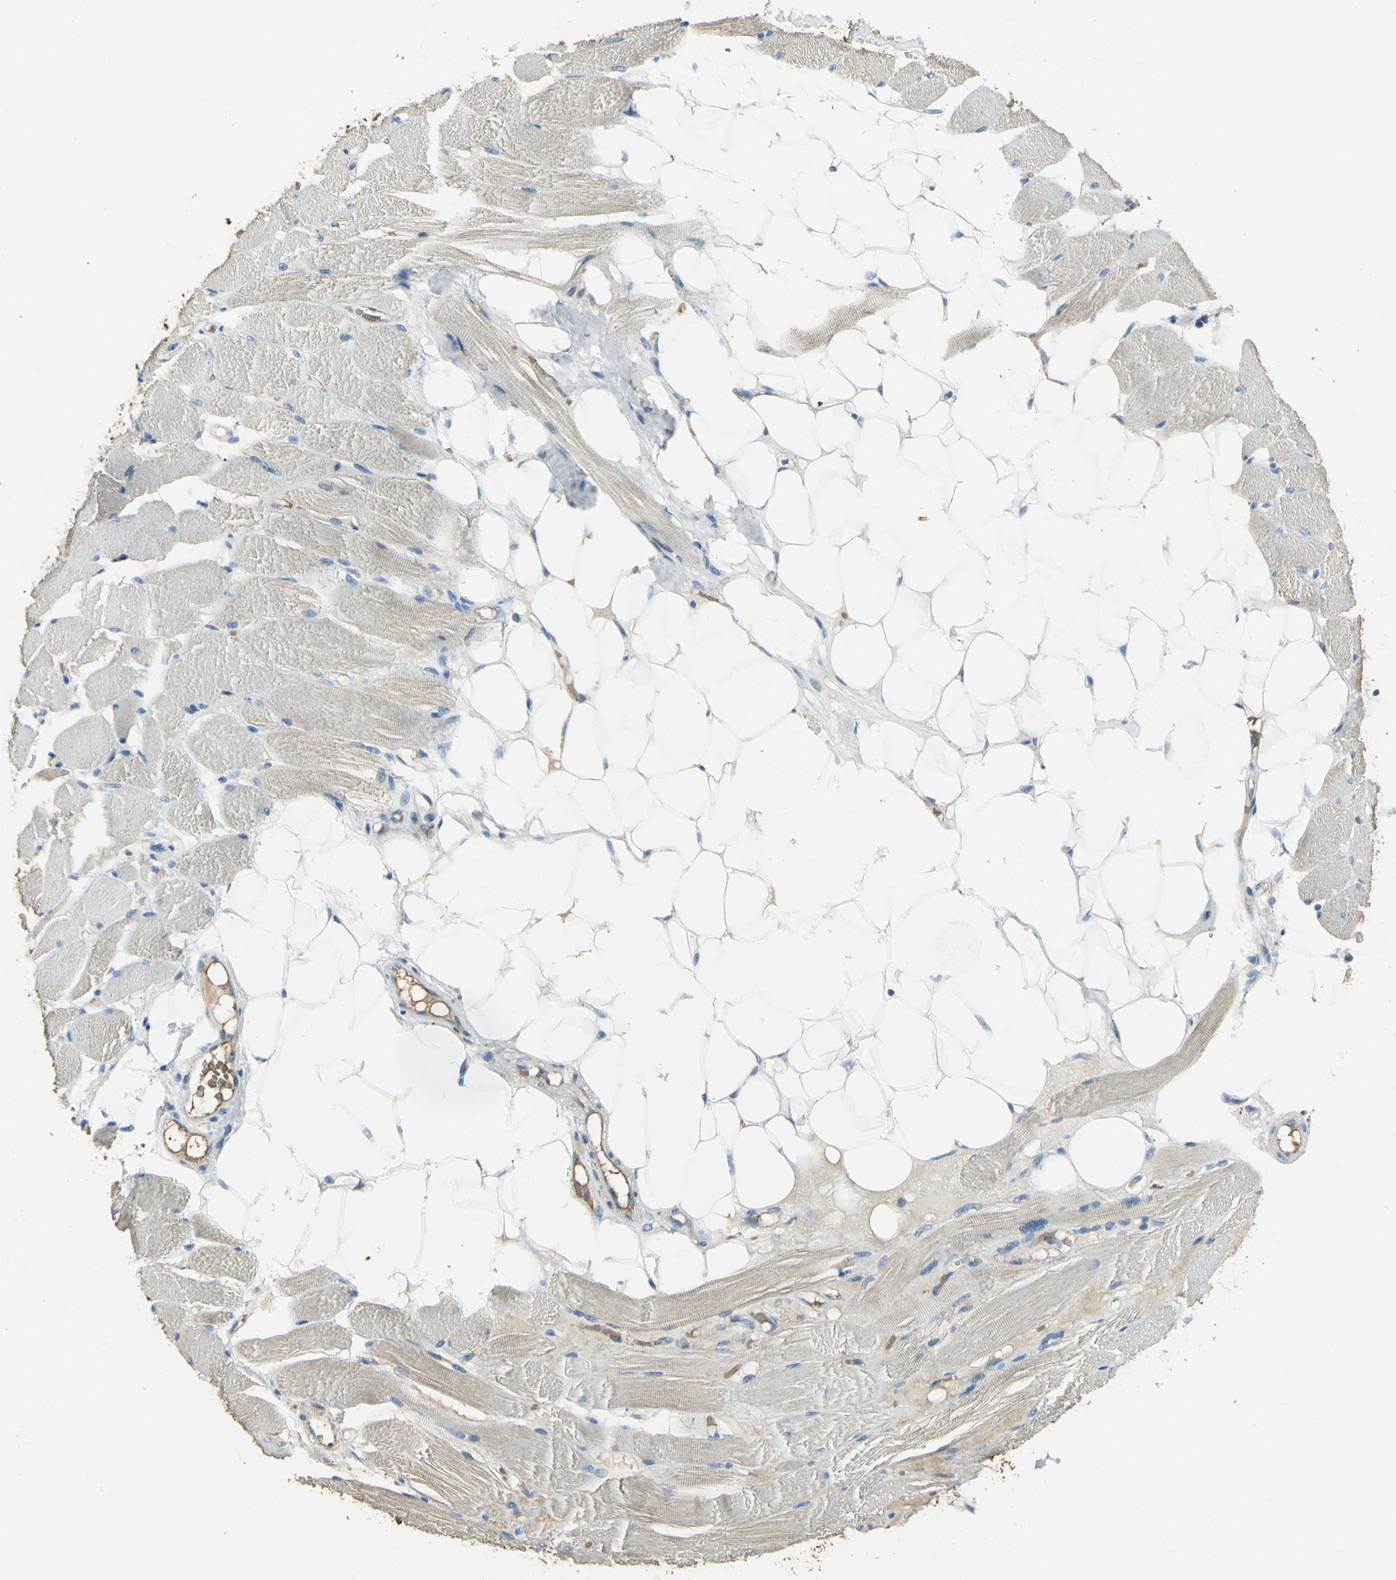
{"staining": {"intensity": "negative", "quantity": "none", "location": "none"}, "tissue": "skeletal muscle", "cell_type": "Myocytes", "image_type": "normal", "snomed": [{"axis": "morphology", "description": "Normal tissue, NOS"}, {"axis": "topography", "description": "Skeletal muscle"}, {"axis": "topography", "description": "Peripheral nerve tissue"}], "caption": "Immunohistochemistry (IHC) micrograph of unremarkable skeletal muscle: skeletal muscle stained with DAB (3,3'-diaminobenzidine) reveals no significant protein expression in myocytes.", "gene": "DDAH1", "patient": {"sex": "female", "age": 84}}